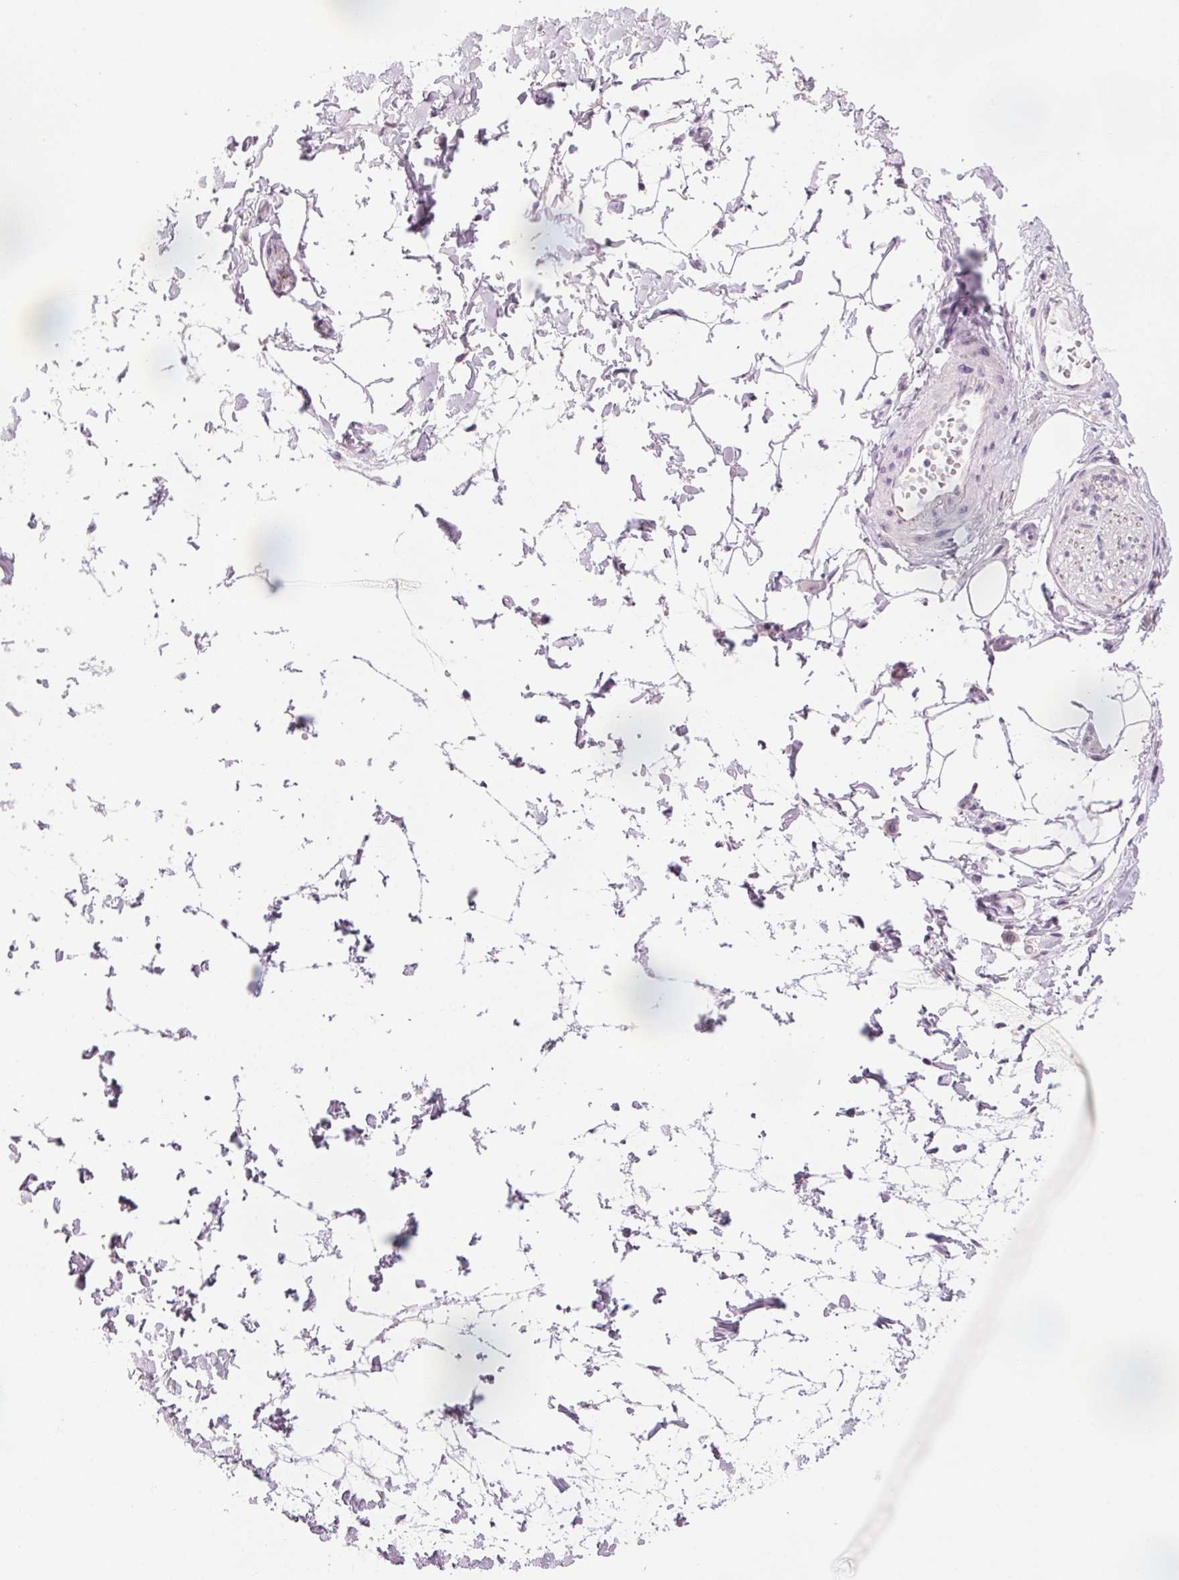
{"staining": {"intensity": "negative", "quantity": "none", "location": "none"}, "tissue": "adipose tissue", "cell_type": "Adipocytes", "image_type": "normal", "snomed": [{"axis": "morphology", "description": "Normal tissue, NOS"}, {"axis": "topography", "description": "Smooth muscle"}, {"axis": "topography", "description": "Peripheral nerve tissue"}], "caption": "An image of adipose tissue stained for a protein shows no brown staining in adipocytes.", "gene": "DNTTIP2", "patient": {"sex": "male", "age": 58}}